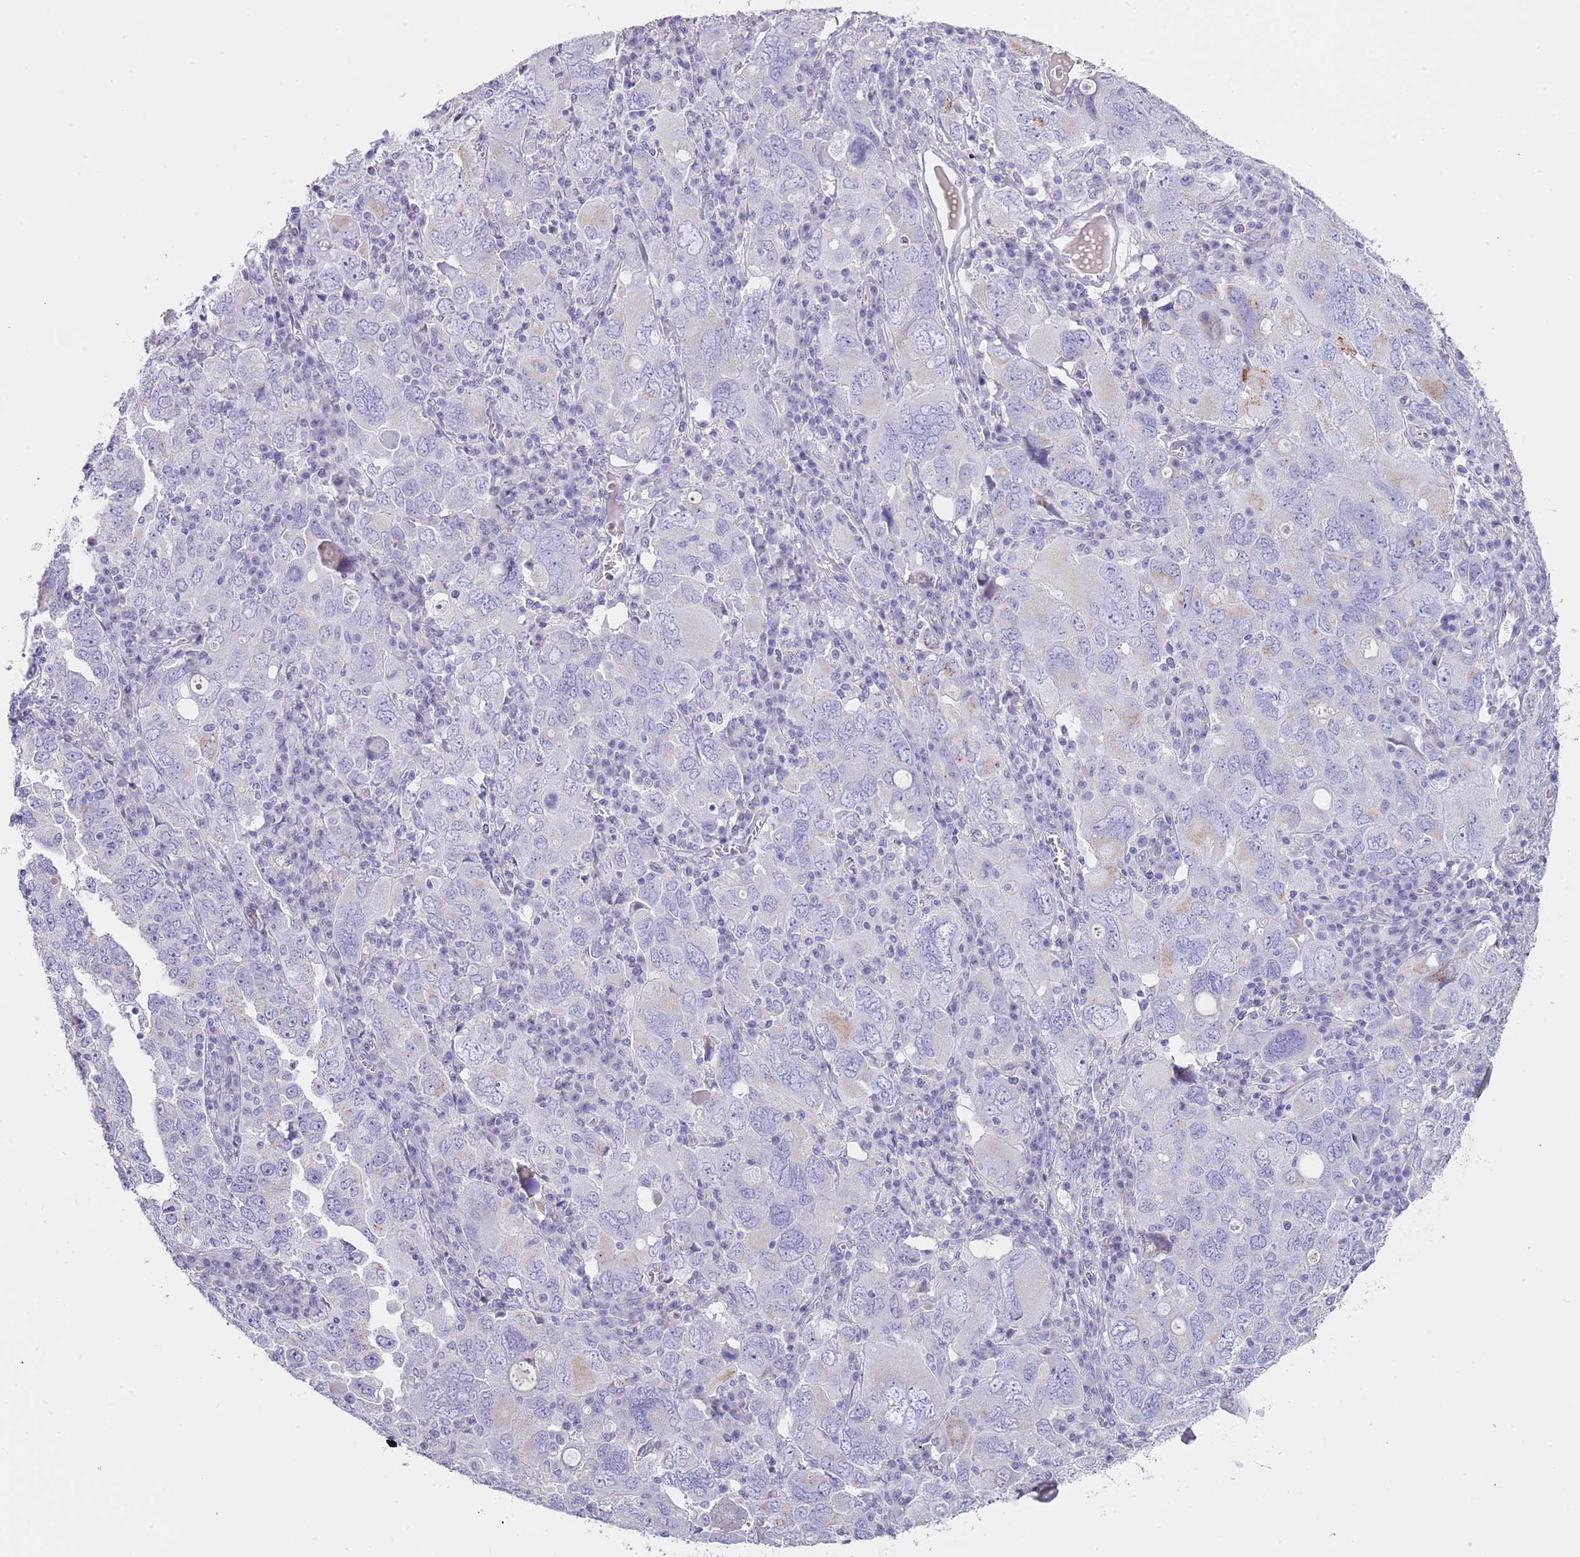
{"staining": {"intensity": "negative", "quantity": "none", "location": "none"}, "tissue": "ovarian cancer", "cell_type": "Tumor cells", "image_type": "cancer", "snomed": [{"axis": "morphology", "description": "Carcinoma, endometroid"}, {"axis": "topography", "description": "Ovary"}], "caption": "DAB (3,3'-diaminobenzidine) immunohistochemical staining of ovarian cancer (endometroid carcinoma) demonstrates no significant positivity in tumor cells.", "gene": "NBPF6", "patient": {"sex": "female", "age": 62}}